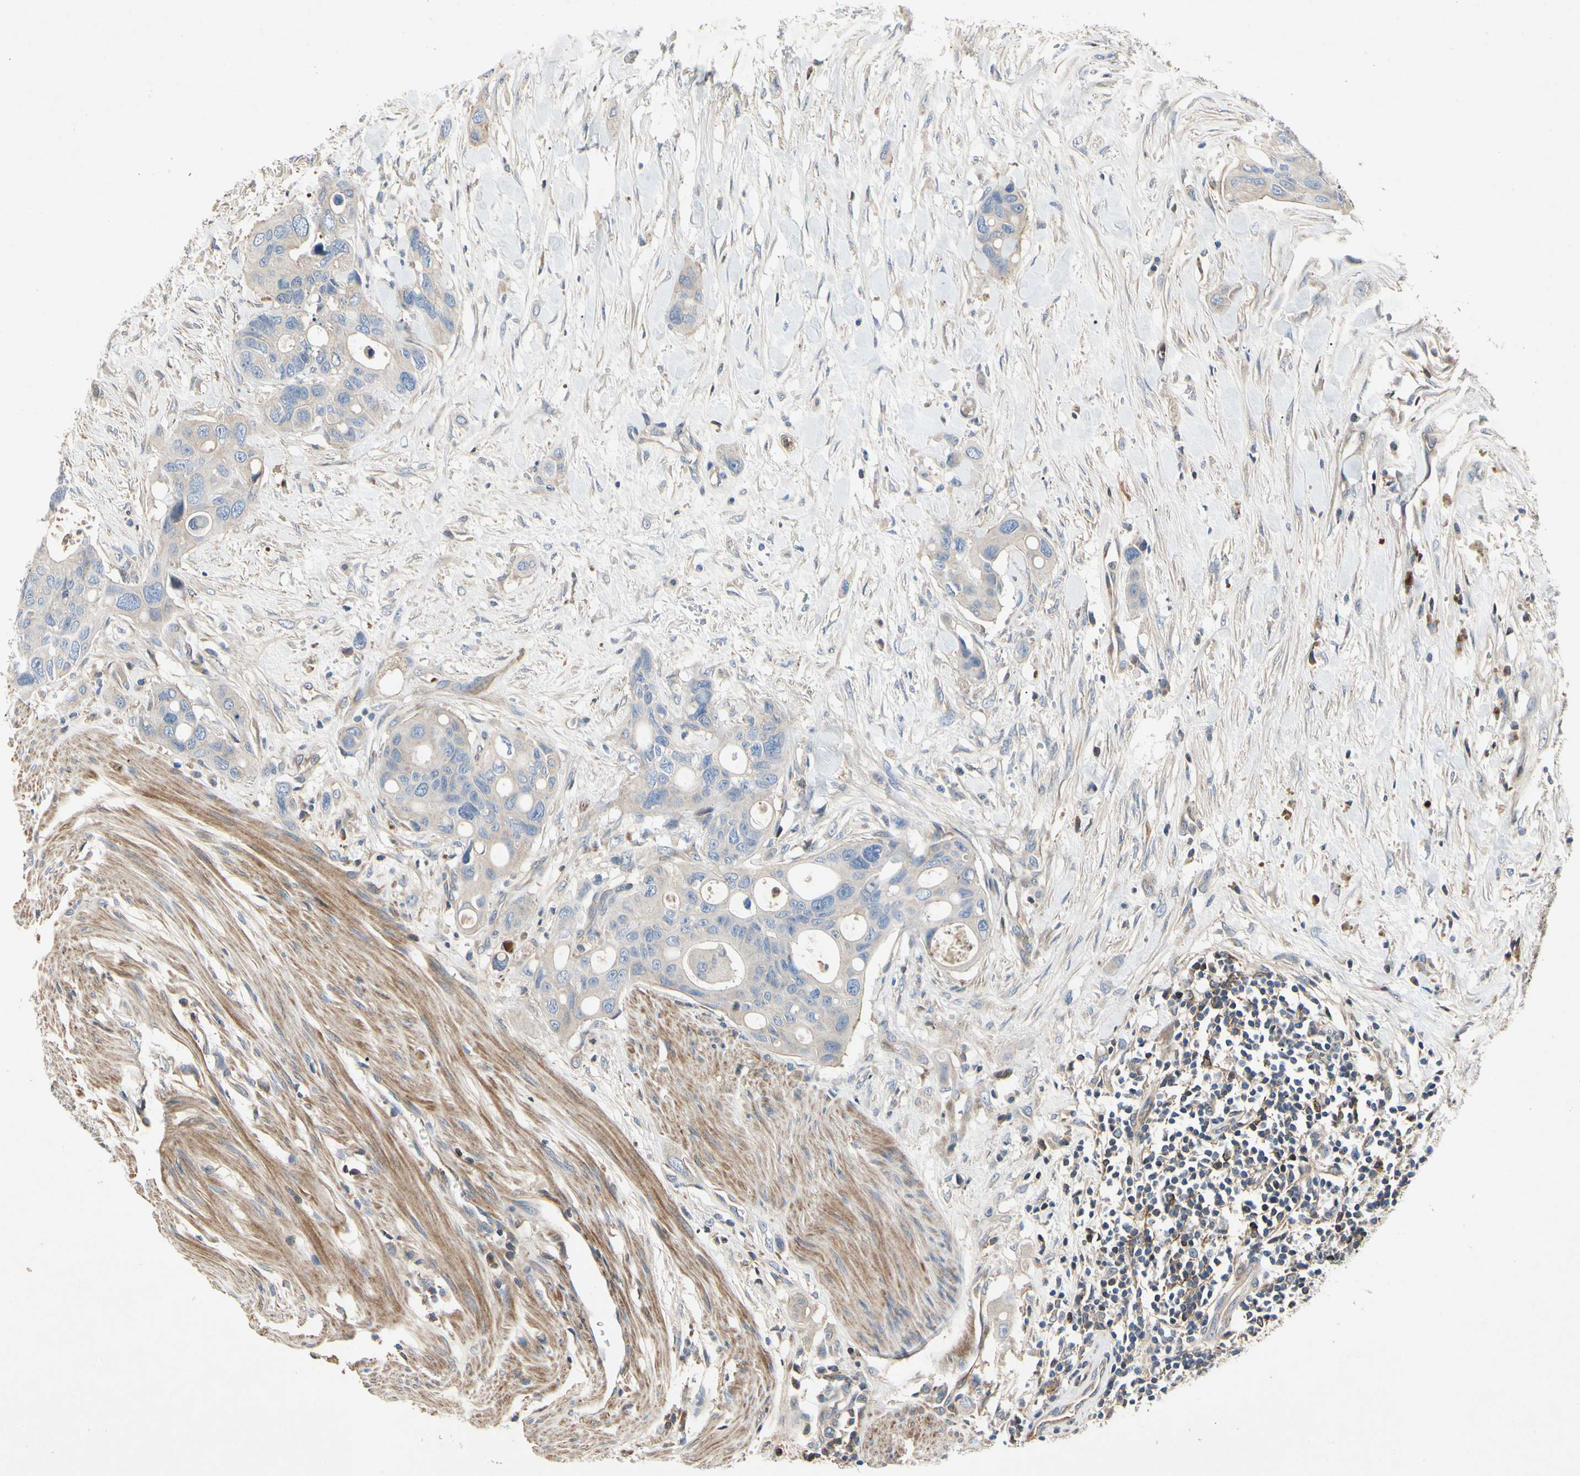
{"staining": {"intensity": "weak", "quantity": "<25%", "location": "cytoplasmic/membranous"}, "tissue": "colorectal cancer", "cell_type": "Tumor cells", "image_type": "cancer", "snomed": [{"axis": "morphology", "description": "Adenocarcinoma, NOS"}, {"axis": "topography", "description": "Colon"}], "caption": "Immunohistochemistry micrograph of human colorectal cancer stained for a protein (brown), which shows no positivity in tumor cells. (IHC, brightfield microscopy, high magnification).", "gene": "CRTAC1", "patient": {"sex": "female", "age": 57}}